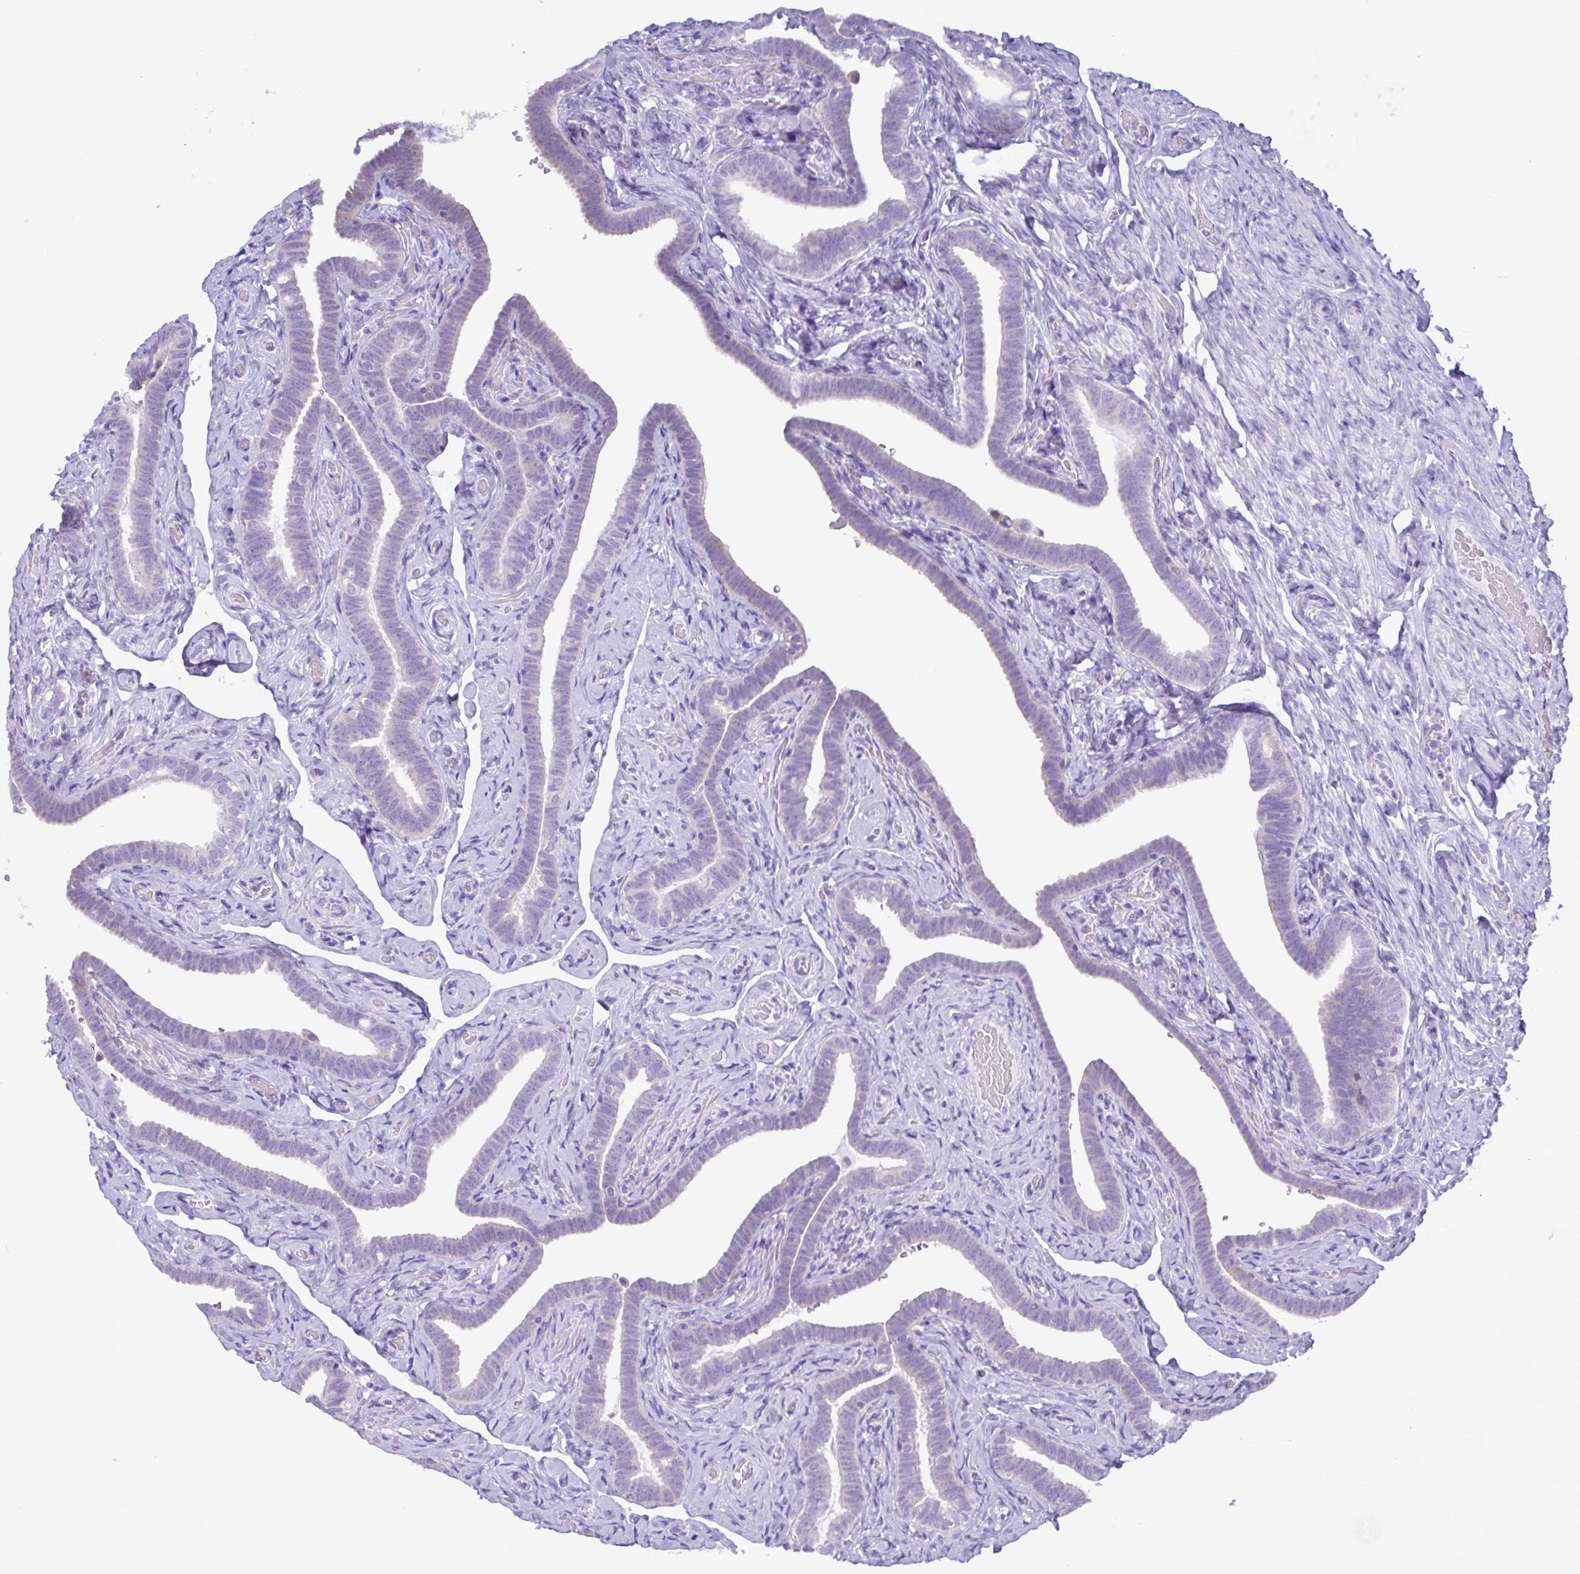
{"staining": {"intensity": "negative", "quantity": "none", "location": "none"}, "tissue": "fallopian tube", "cell_type": "Glandular cells", "image_type": "normal", "snomed": [{"axis": "morphology", "description": "Normal tissue, NOS"}, {"axis": "topography", "description": "Fallopian tube"}], "caption": "A photomicrograph of human fallopian tube is negative for staining in glandular cells. (DAB IHC visualized using brightfield microscopy, high magnification).", "gene": "TNNI3", "patient": {"sex": "female", "age": 69}}